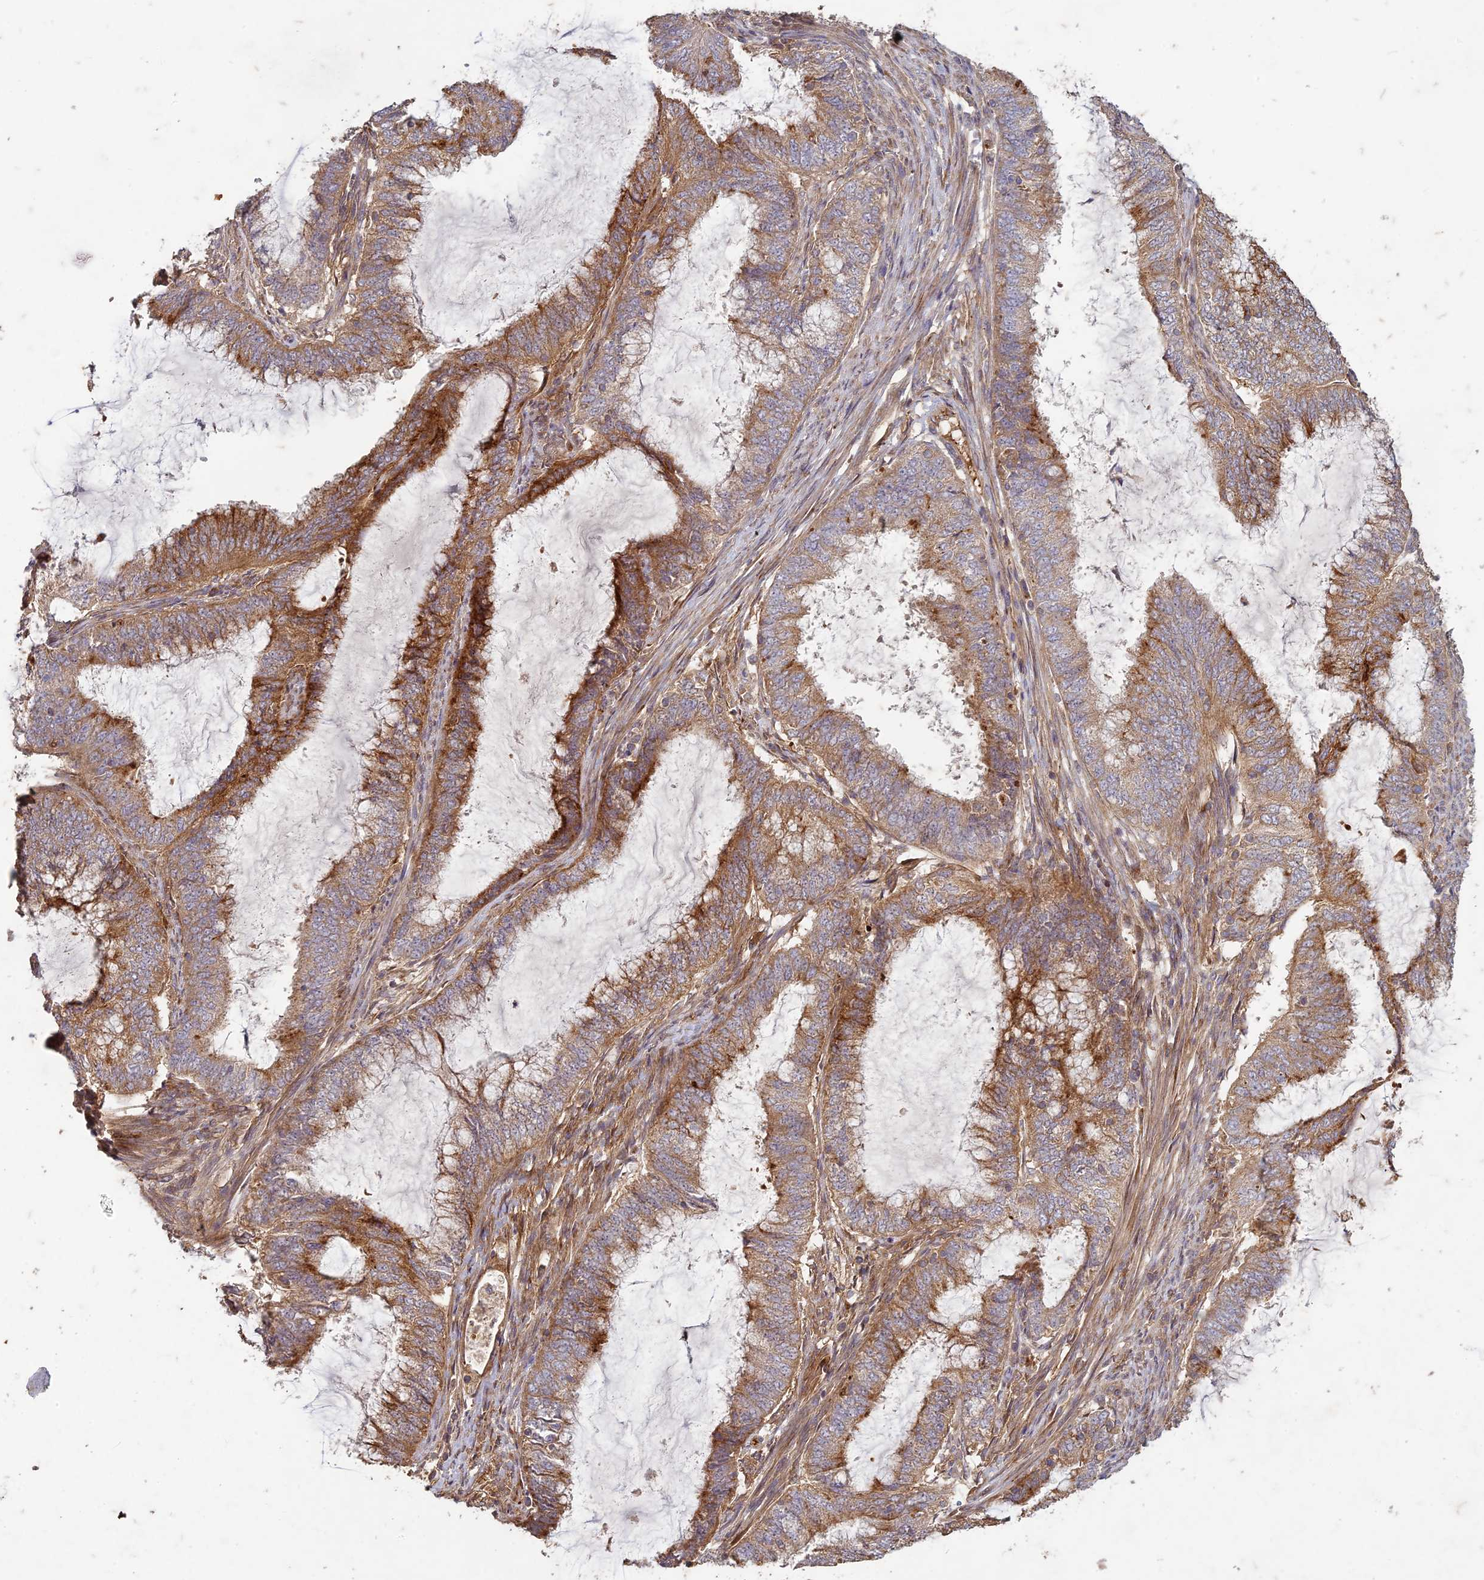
{"staining": {"intensity": "moderate", "quantity": ">75%", "location": "cytoplasmic/membranous"}, "tissue": "endometrial cancer", "cell_type": "Tumor cells", "image_type": "cancer", "snomed": [{"axis": "morphology", "description": "Adenocarcinoma, NOS"}, {"axis": "topography", "description": "Endometrium"}], "caption": "Approximately >75% of tumor cells in human endometrial cancer (adenocarcinoma) display moderate cytoplasmic/membranous protein expression as visualized by brown immunohistochemical staining.", "gene": "TCF25", "patient": {"sex": "female", "age": 51}}